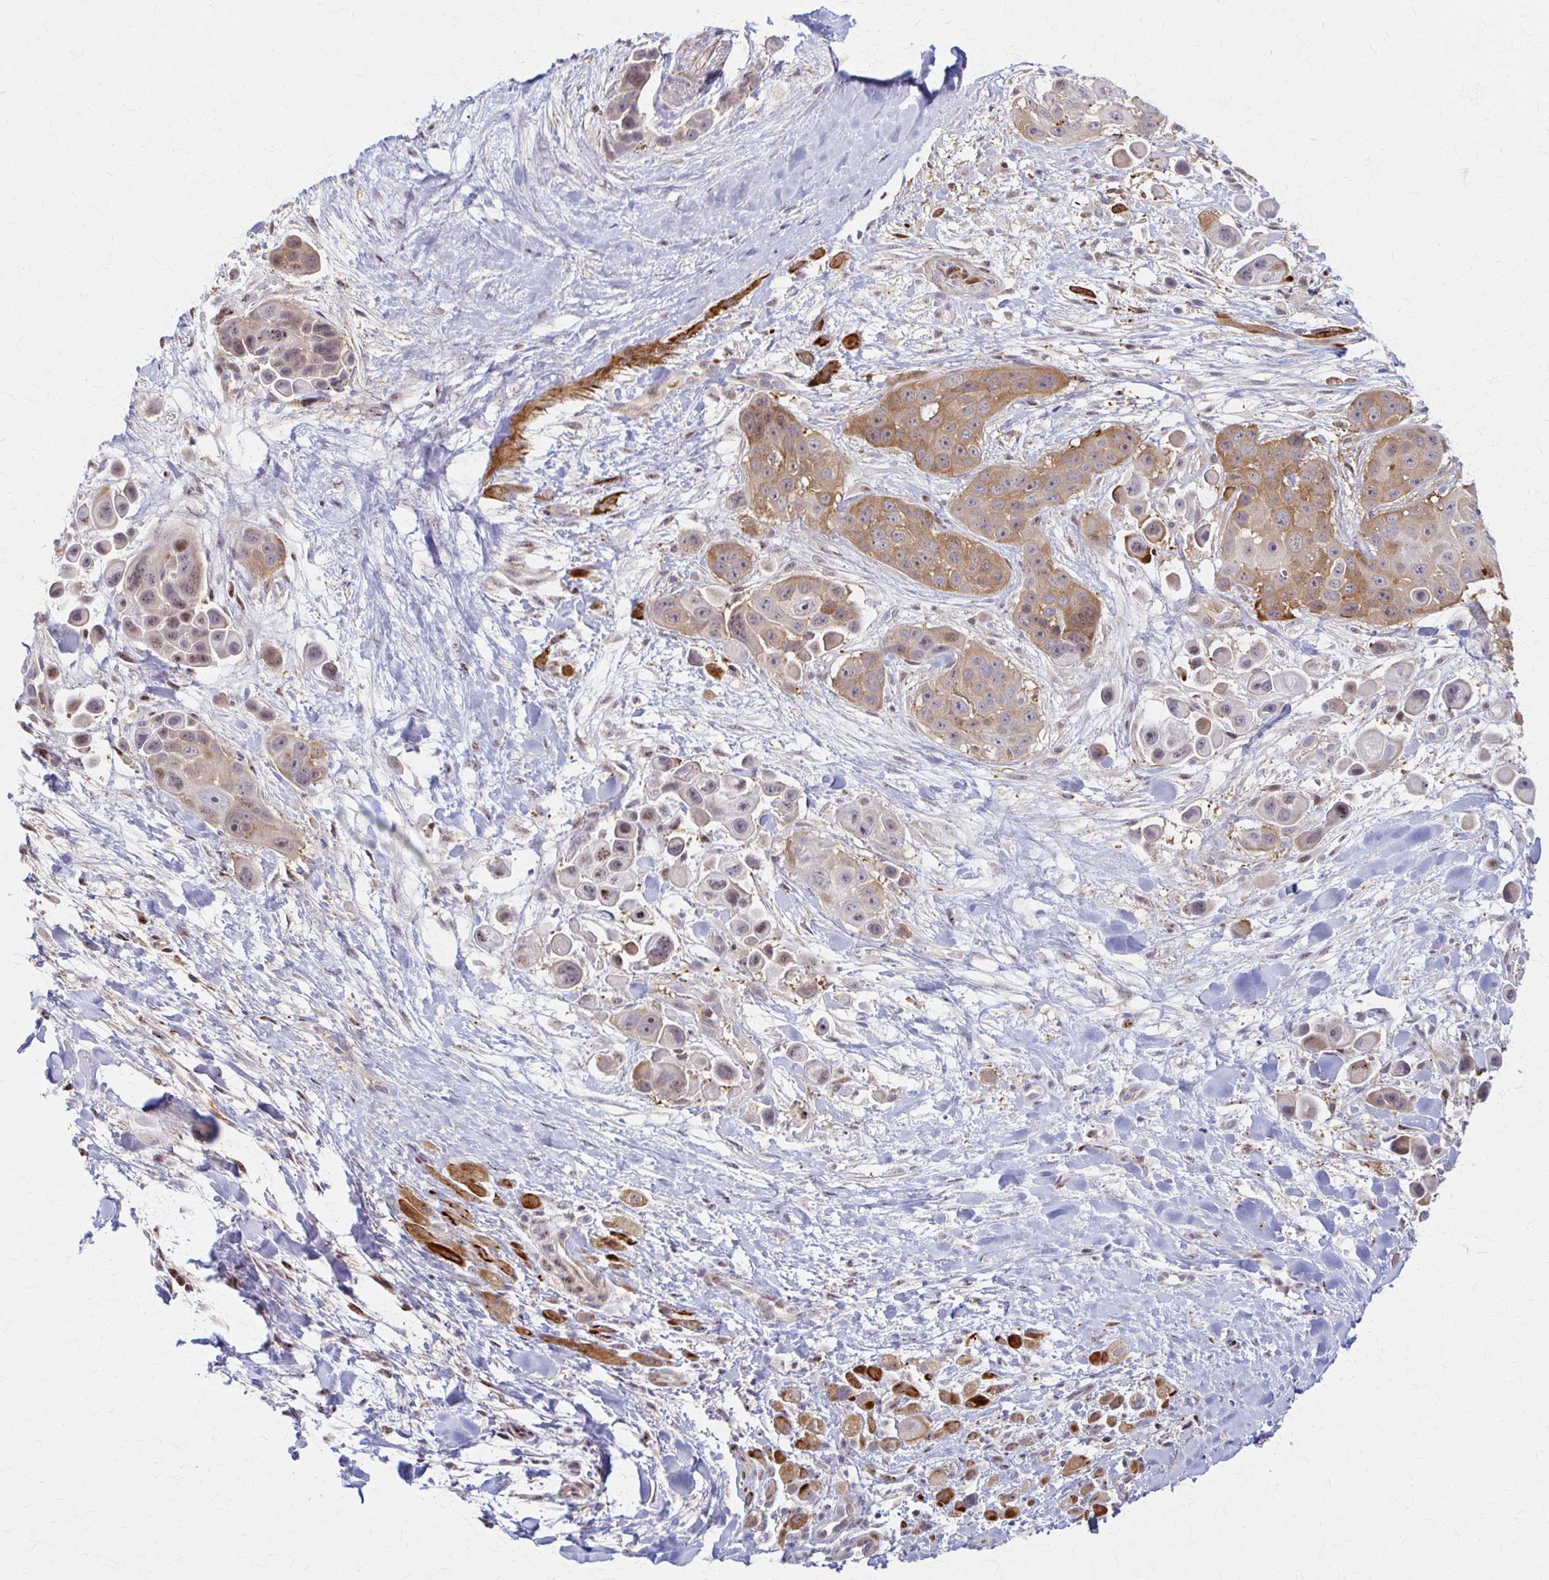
{"staining": {"intensity": "moderate", "quantity": "25%-75%", "location": "cytoplasmic/membranous"}, "tissue": "skin cancer", "cell_type": "Tumor cells", "image_type": "cancer", "snomed": [{"axis": "morphology", "description": "Squamous cell carcinoma, NOS"}, {"axis": "topography", "description": "Skin"}], "caption": "Brown immunohistochemical staining in human skin cancer (squamous cell carcinoma) reveals moderate cytoplasmic/membranous expression in approximately 25%-75% of tumor cells.", "gene": "ARHGAP35", "patient": {"sex": "male", "age": 67}}